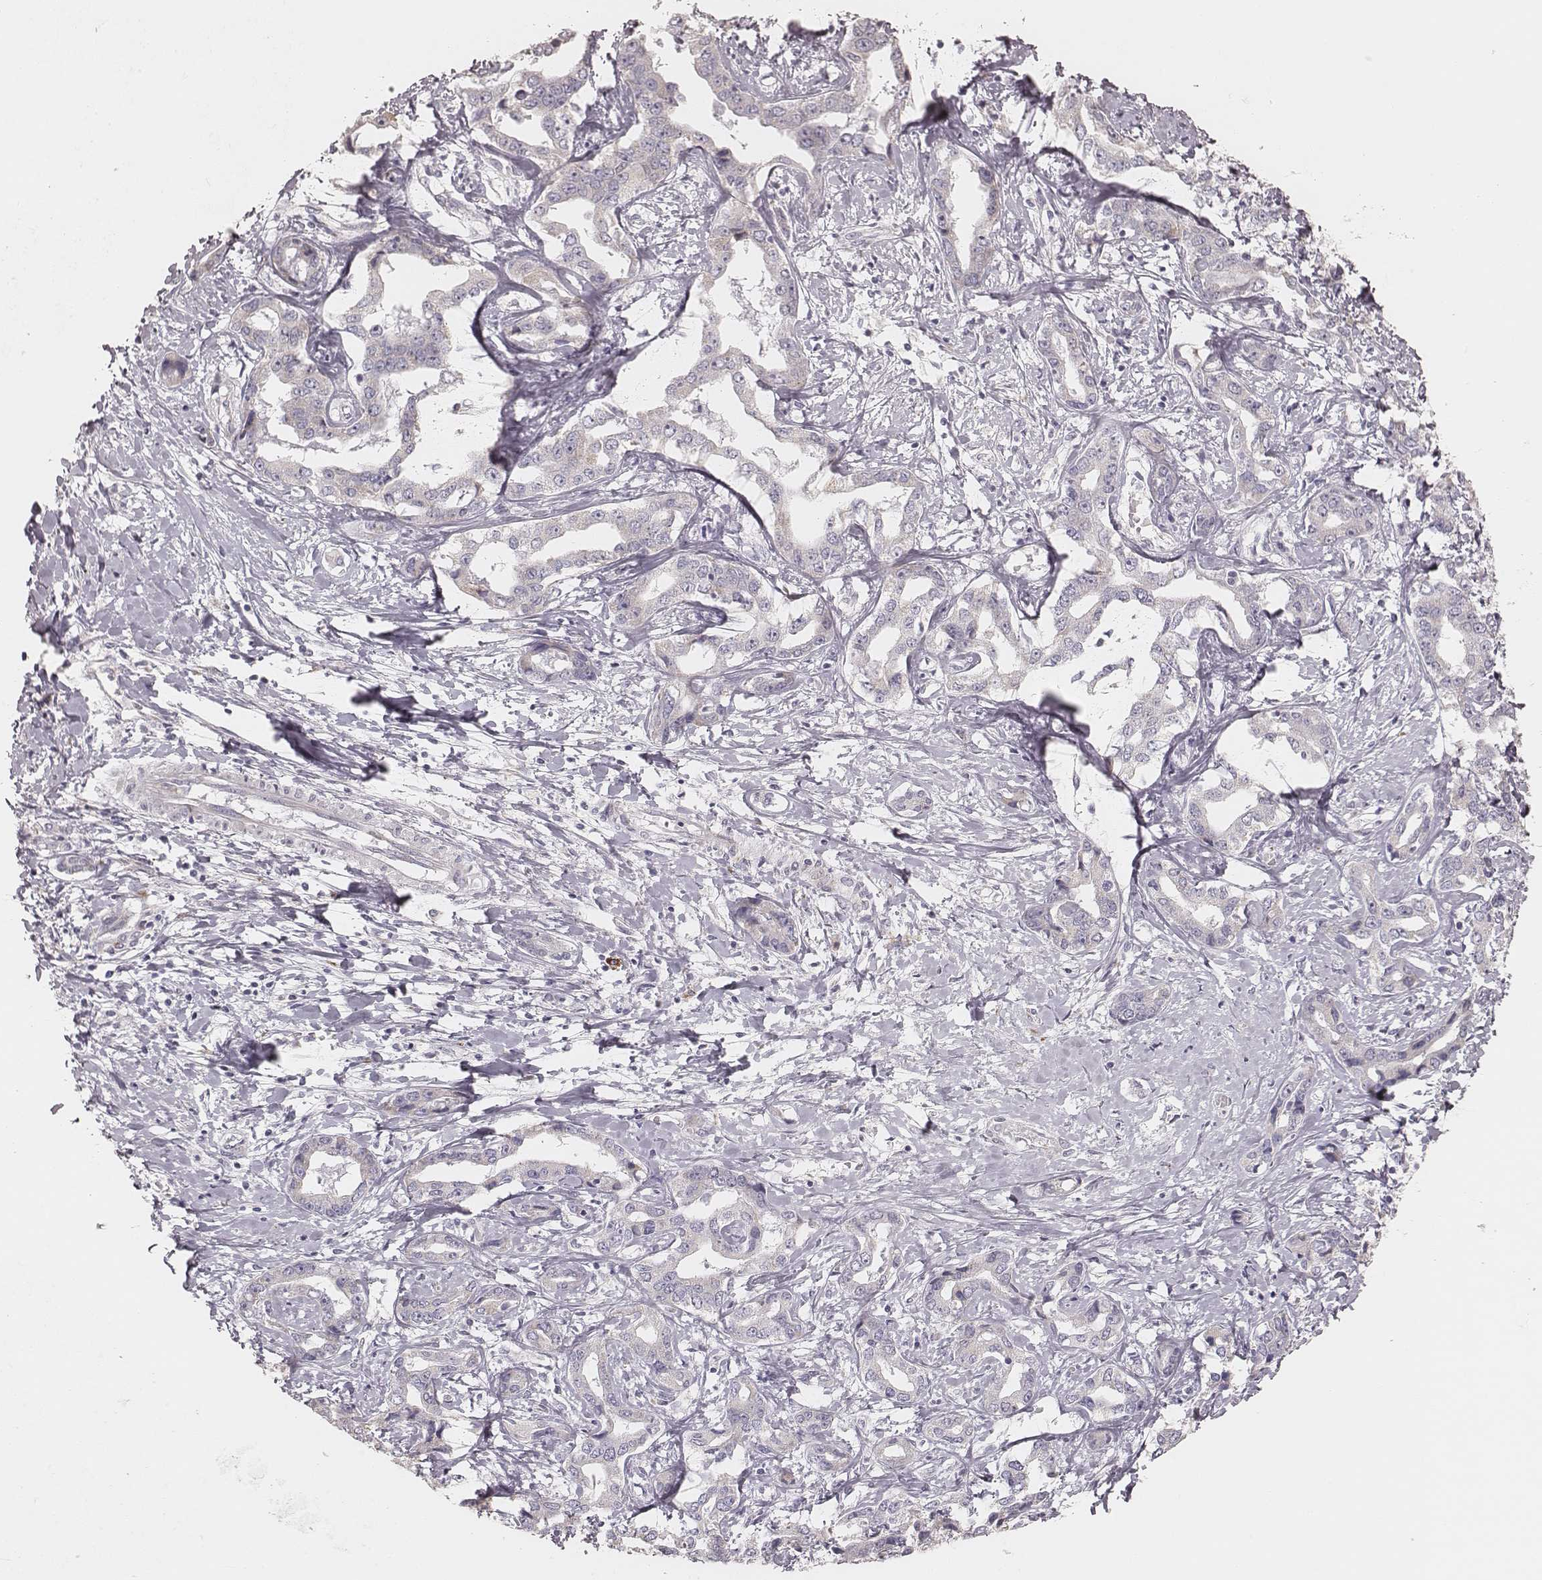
{"staining": {"intensity": "negative", "quantity": "none", "location": "none"}, "tissue": "liver cancer", "cell_type": "Tumor cells", "image_type": "cancer", "snomed": [{"axis": "morphology", "description": "Cholangiocarcinoma"}, {"axis": "topography", "description": "Liver"}], "caption": "High magnification brightfield microscopy of liver cancer stained with DAB (3,3'-diaminobenzidine) (brown) and counterstained with hematoxylin (blue): tumor cells show no significant positivity.", "gene": "KIF5C", "patient": {"sex": "male", "age": 59}}